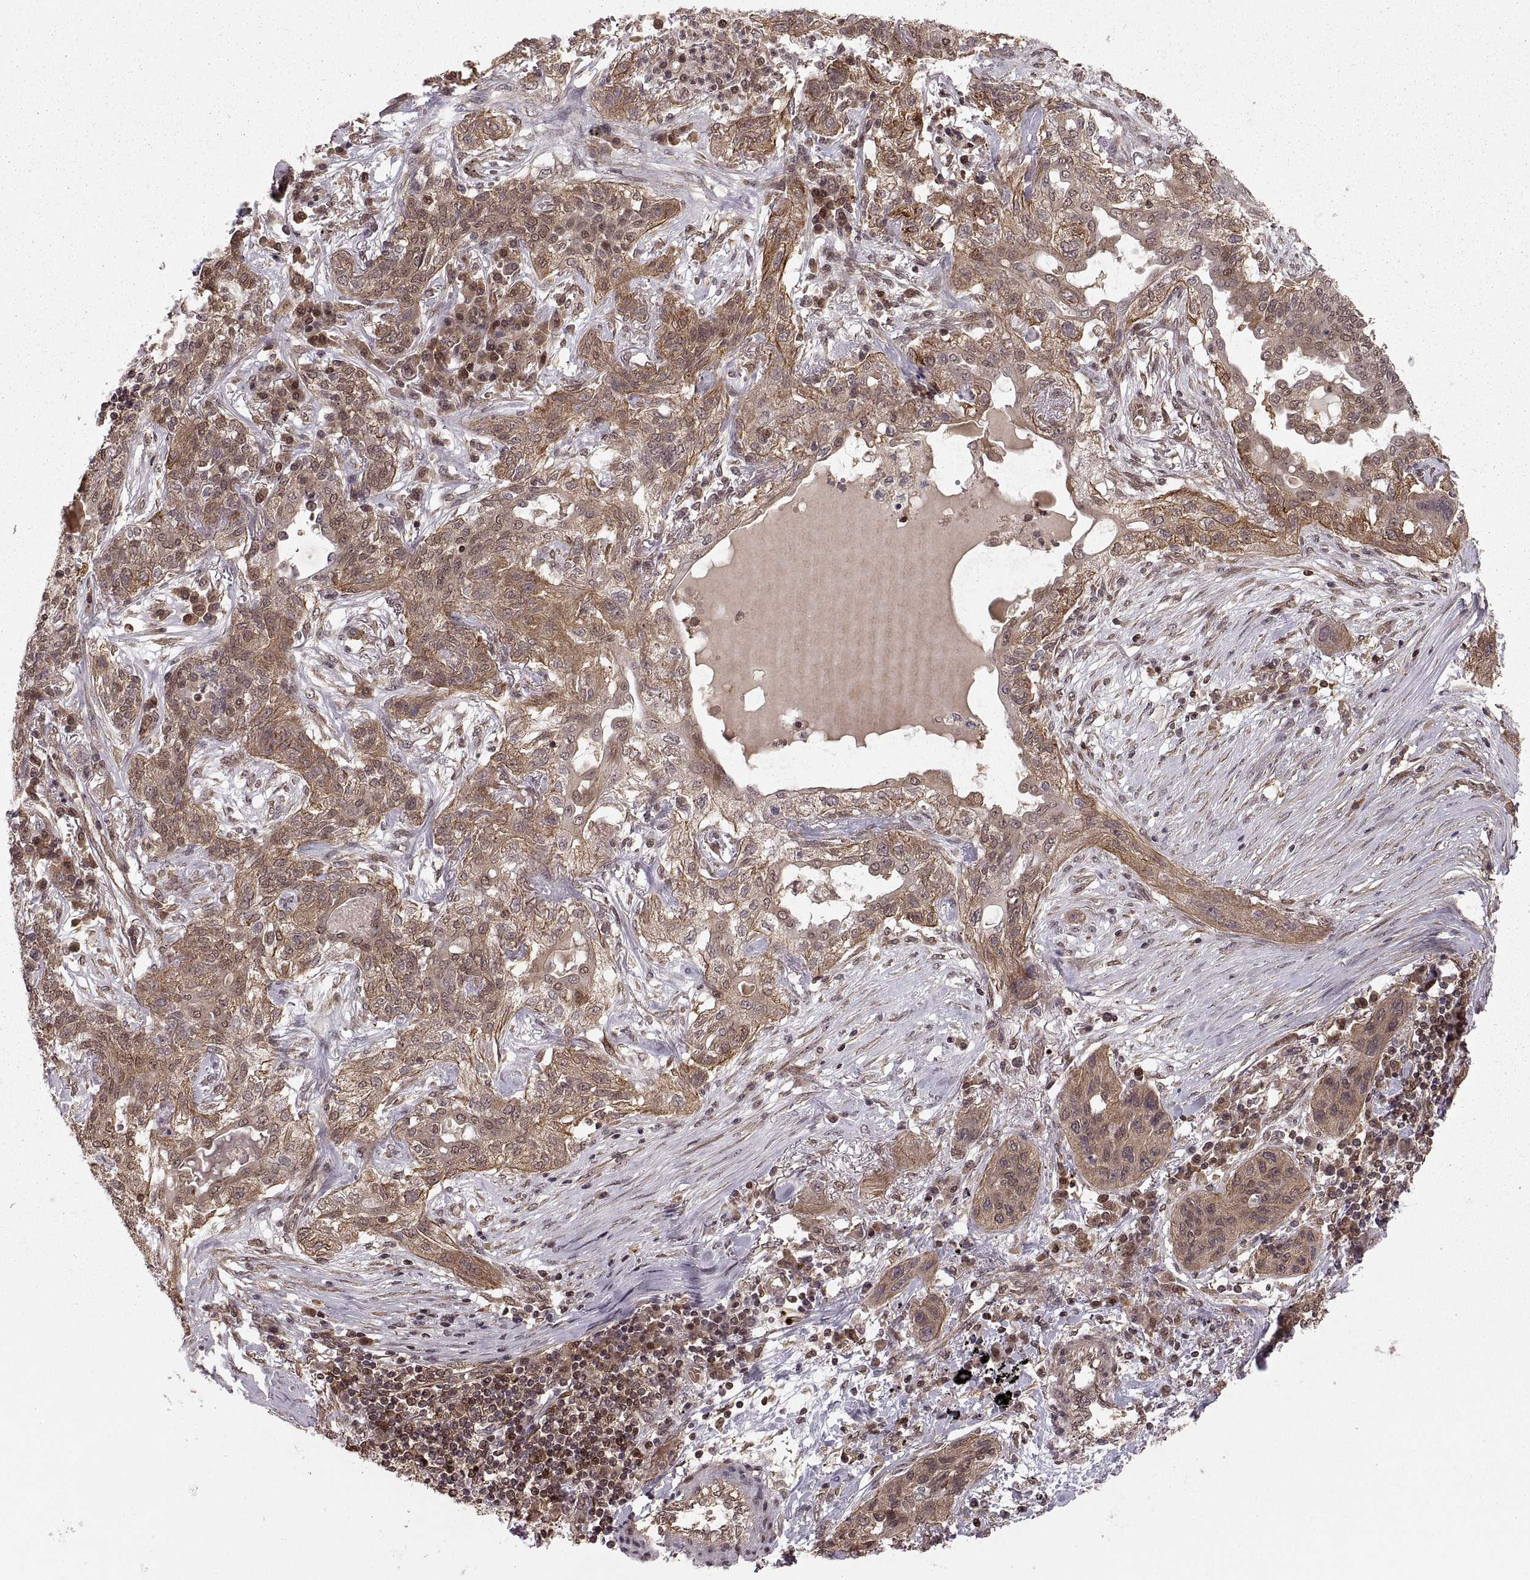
{"staining": {"intensity": "moderate", "quantity": ">75%", "location": "cytoplasmic/membranous"}, "tissue": "lung cancer", "cell_type": "Tumor cells", "image_type": "cancer", "snomed": [{"axis": "morphology", "description": "Squamous cell carcinoma, NOS"}, {"axis": "topography", "description": "Lung"}], "caption": "Lung cancer tissue demonstrates moderate cytoplasmic/membranous positivity in about >75% of tumor cells (IHC, brightfield microscopy, high magnification).", "gene": "DEDD", "patient": {"sex": "female", "age": 70}}